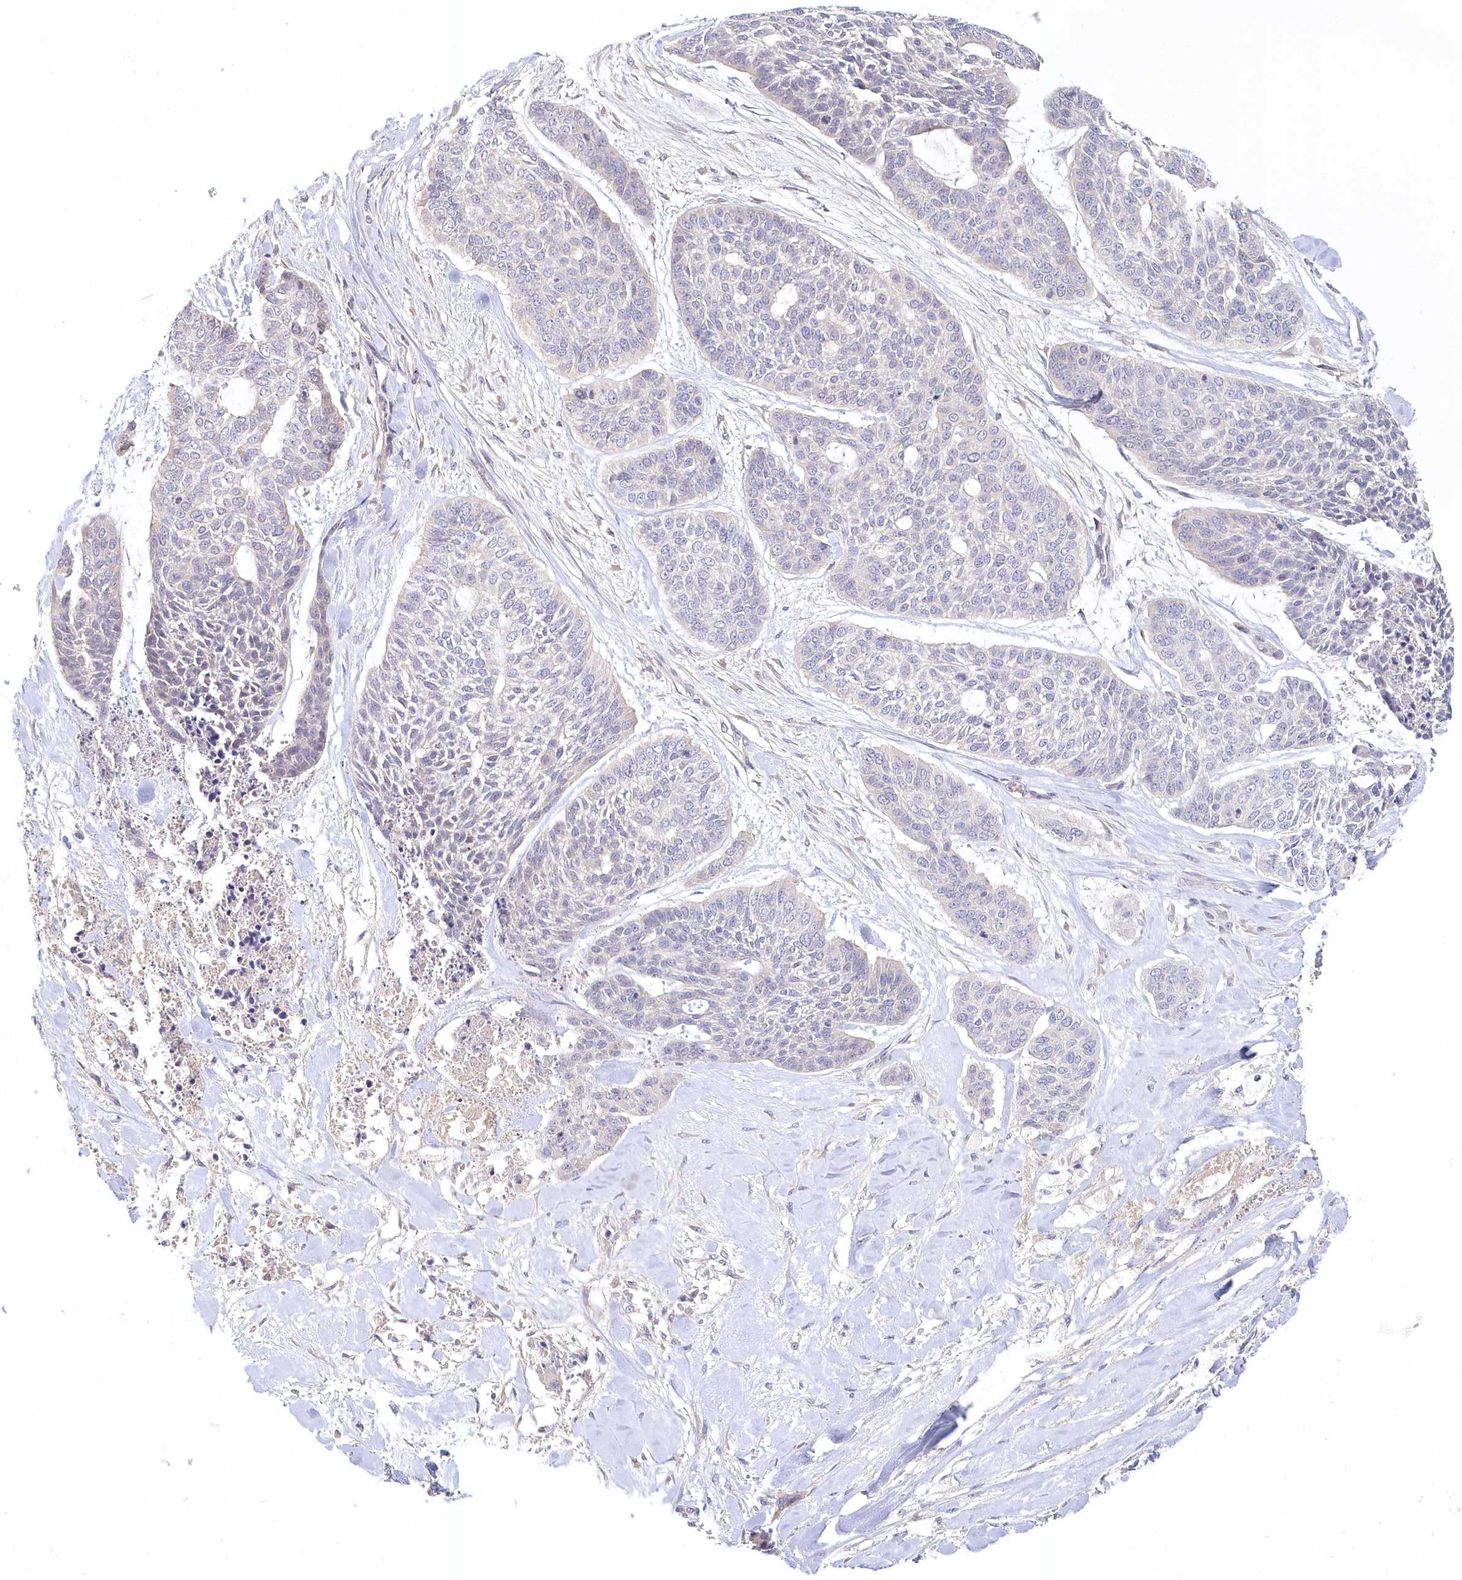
{"staining": {"intensity": "negative", "quantity": "none", "location": "none"}, "tissue": "skin cancer", "cell_type": "Tumor cells", "image_type": "cancer", "snomed": [{"axis": "morphology", "description": "Basal cell carcinoma"}, {"axis": "topography", "description": "Skin"}], "caption": "Image shows no significant protein positivity in tumor cells of basal cell carcinoma (skin).", "gene": "VSIG1", "patient": {"sex": "female", "age": 64}}